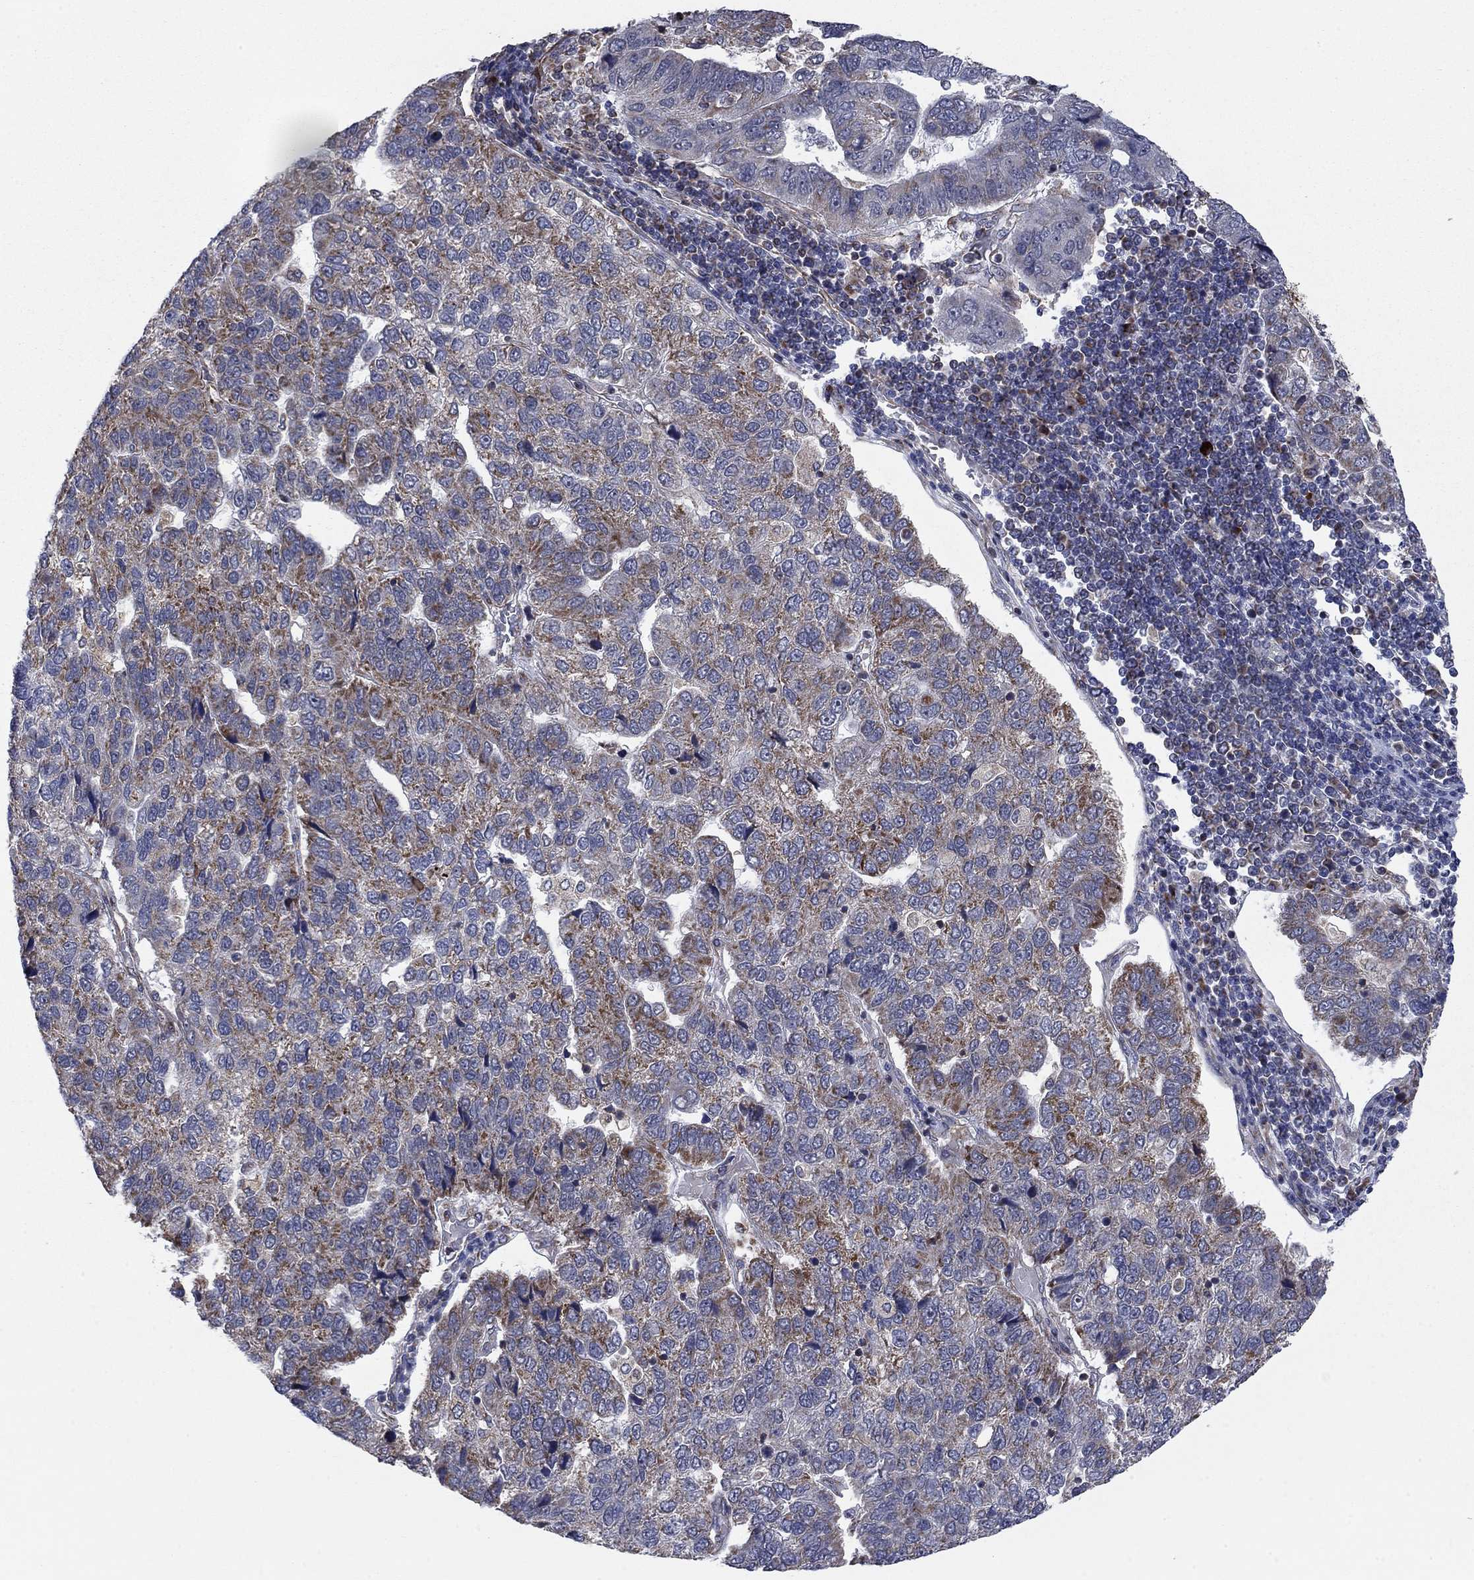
{"staining": {"intensity": "moderate", "quantity": "25%-75%", "location": "cytoplasmic/membranous"}, "tissue": "pancreatic cancer", "cell_type": "Tumor cells", "image_type": "cancer", "snomed": [{"axis": "morphology", "description": "Adenocarcinoma, NOS"}, {"axis": "topography", "description": "Pancreas"}], "caption": "Pancreatic cancer (adenocarcinoma) stained with a protein marker displays moderate staining in tumor cells.", "gene": "NDUFC1", "patient": {"sex": "female", "age": 61}}